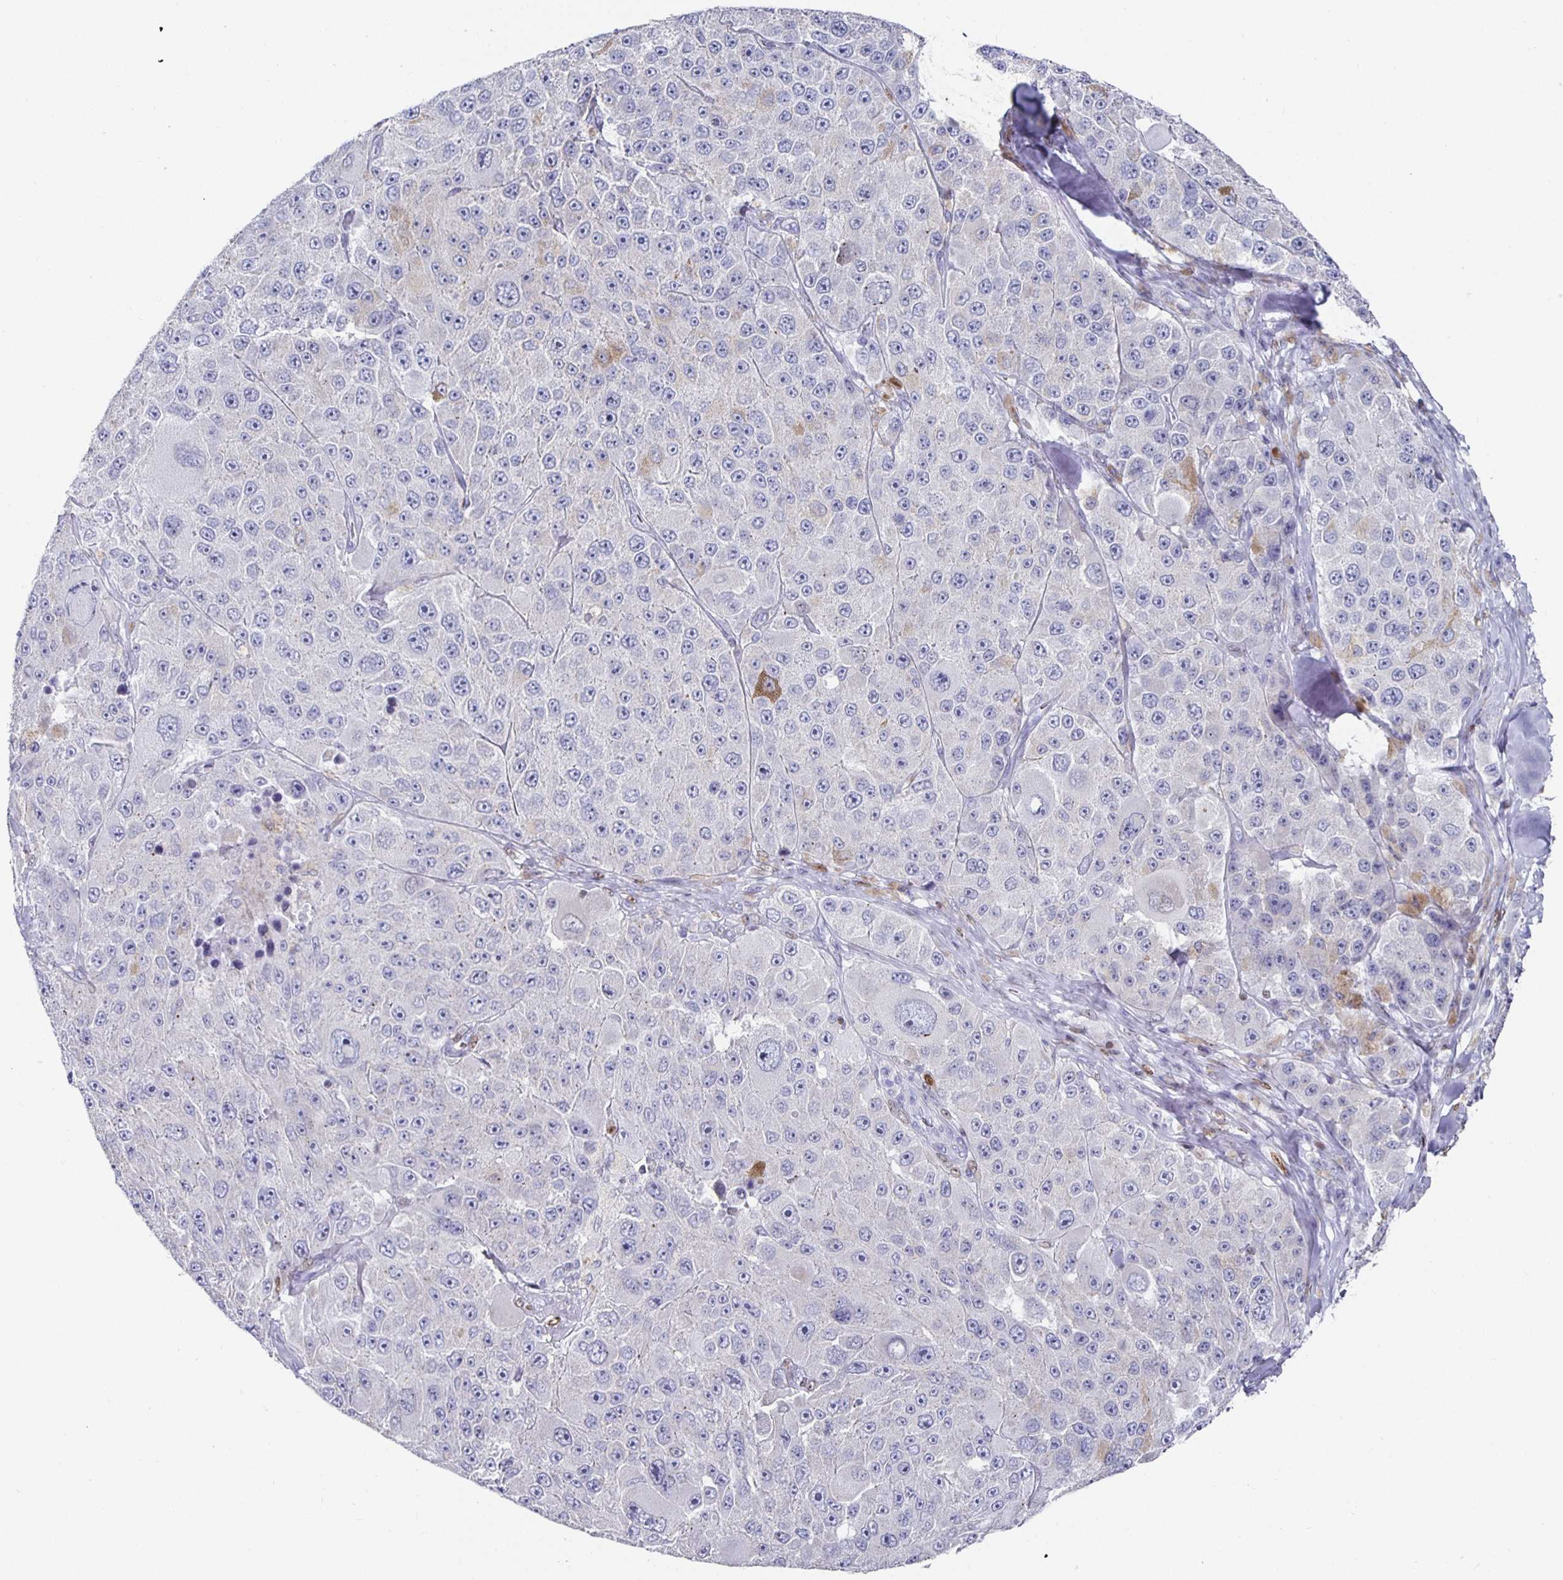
{"staining": {"intensity": "negative", "quantity": "none", "location": "none"}, "tissue": "melanoma", "cell_type": "Tumor cells", "image_type": "cancer", "snomed": [{"axis": "morphology", "description": "Malignant melanoma, Metastatic site"}, {"axis": "topography", "description": "Lymph node"}], "caption": "A high-resolution photomicrograph shows IHC staining of melanoma, which shows no significant expression in tumor cells.", "gene": "RUNX2", "patient": {"sex": "male", "age": 62}}